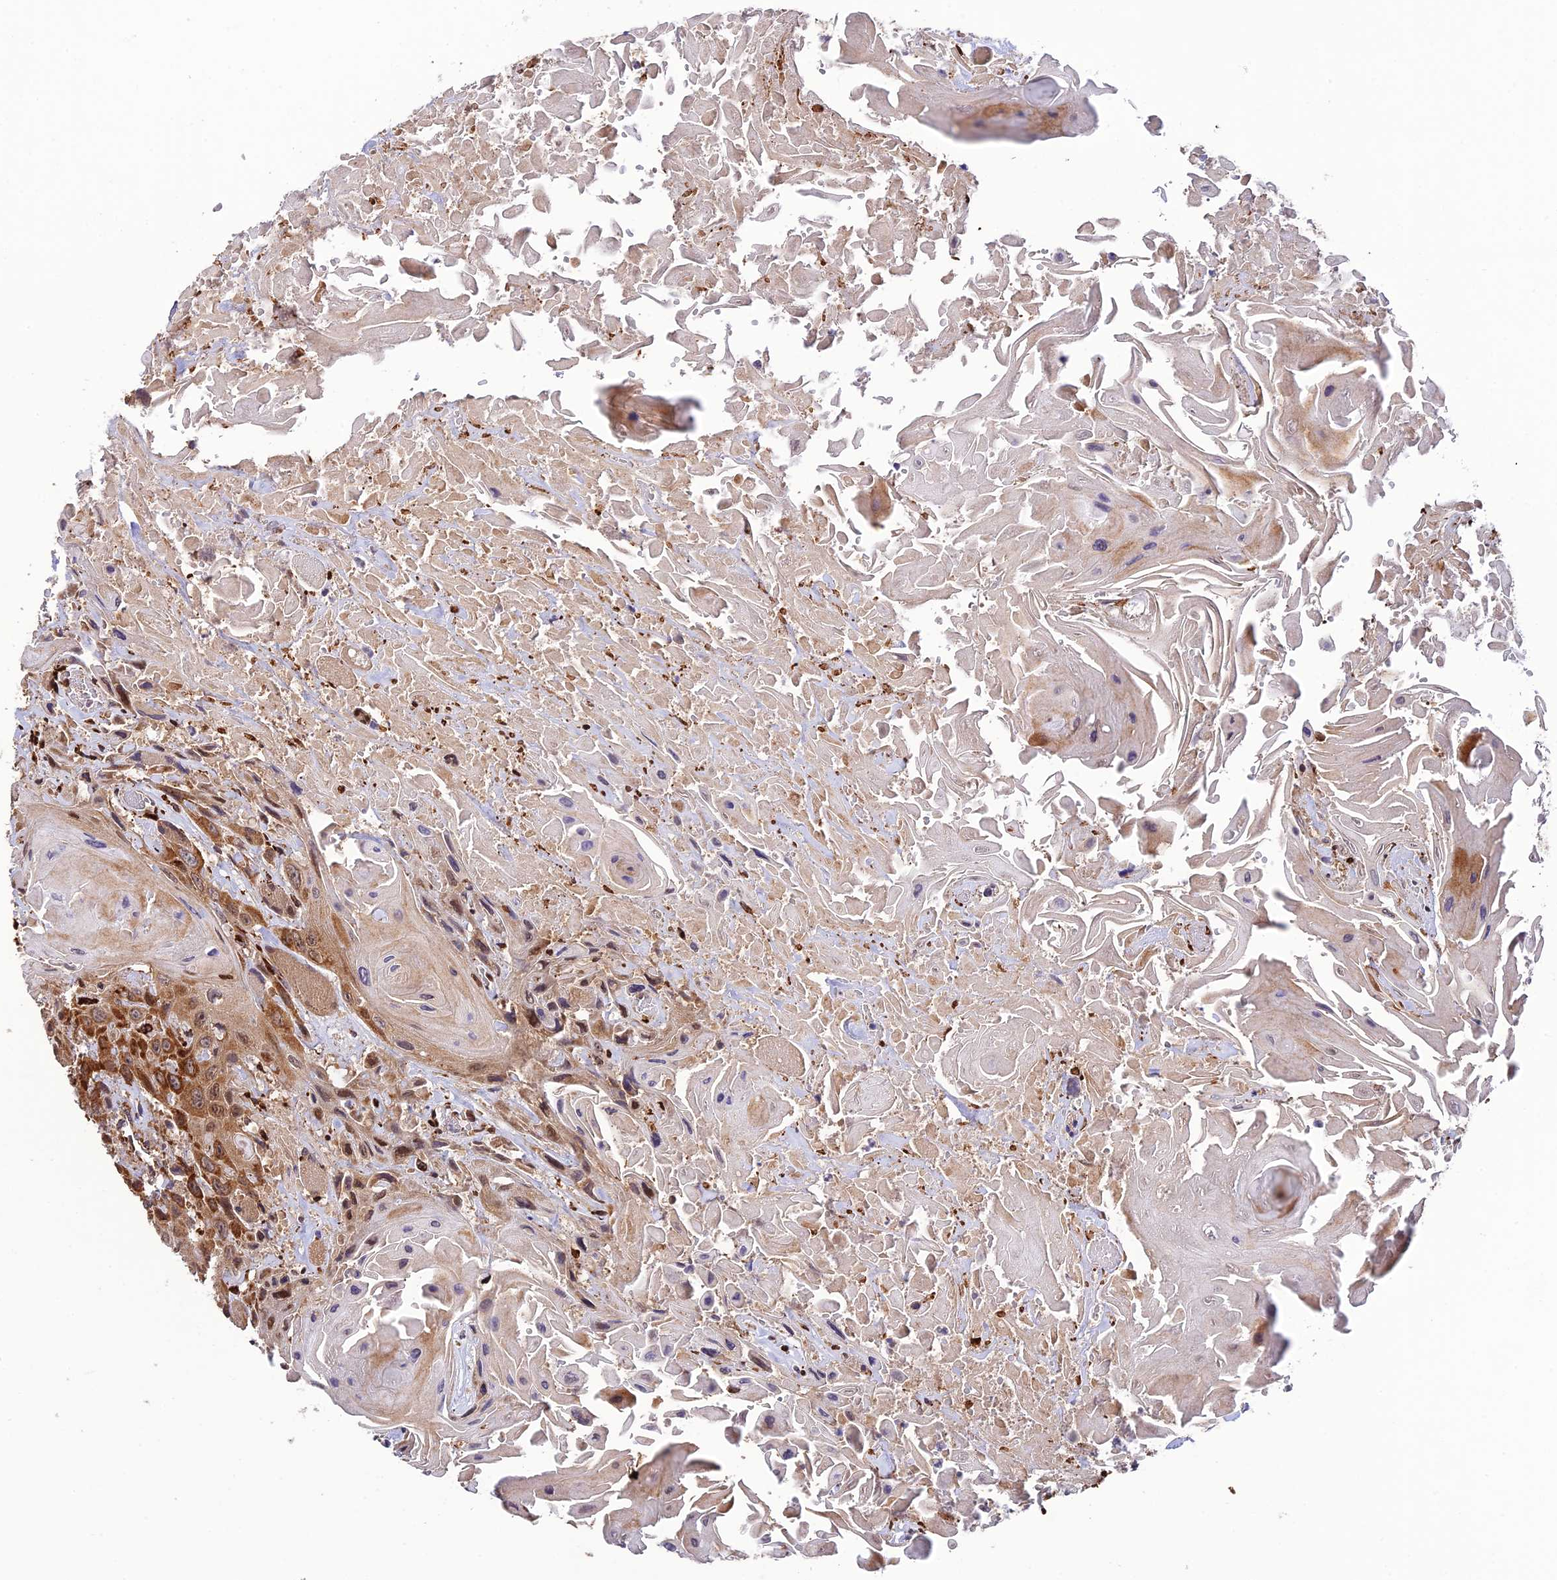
{"staining": {"intensity": "moderate", "quantity": ">75%", "location": "cytoplasmic/membranous"}, "tissue": "head and neck cancer", "cell_type": "Tumor cells", "image_type": "cancer", "snomed": [{"axis": "morphology", "description": "Squamous cell carcinoma, NOS"}, {"axis": "topography", "description": "Head-Neck"}], "caption": "Head and neck squamous cell carcinoma tissue exhibits moderate cytoplasmic/membranous expression in approximately >75% of tumor cells, visualized by immunohistochemistry. (DAB IHC, brown staining for protein, blue staining for nuclei).", "gene": "P3H3", "patient": {"sex": "male", "age": 81}}